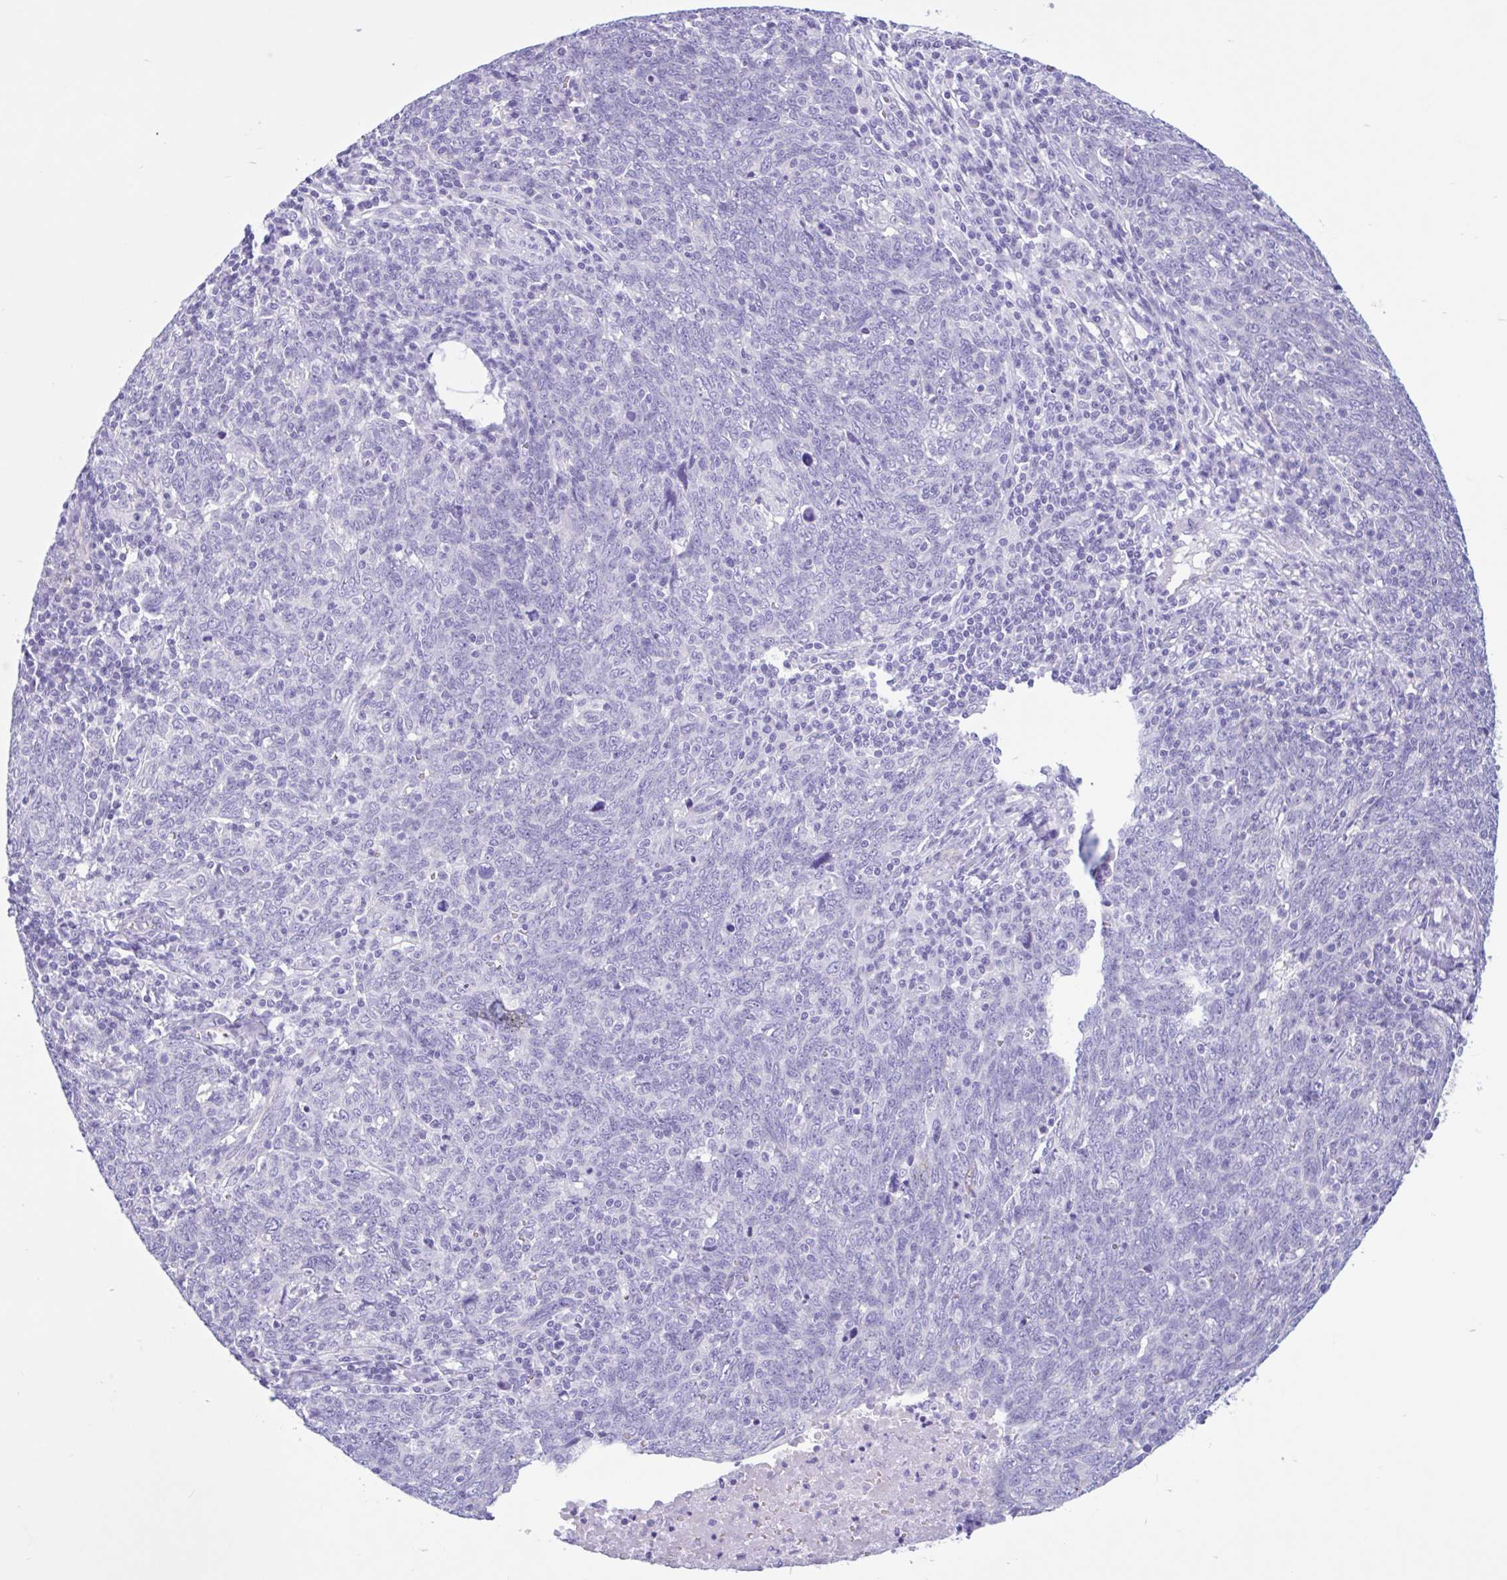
{"staining": {"intensity": "negative", "quantity": "none", "location": "none"}, "tissue": "lung cancer", "cell_type": "Tumor cells", "image_type": "cancer", "snomed": [{"axis": "morphology", "description": "Squamous cell carcinoma, NOS"}, {"axis": "topography", "description": "Lung"}], "caption": "Immunohistochemistry (IHC) histopathology image of human squamous cell carcinoma (lung) stained for a protein (brown), which displays no expression in tumor cells.", "gene": "TMEM79", "patient": {"sex": "female", "age": 72}}